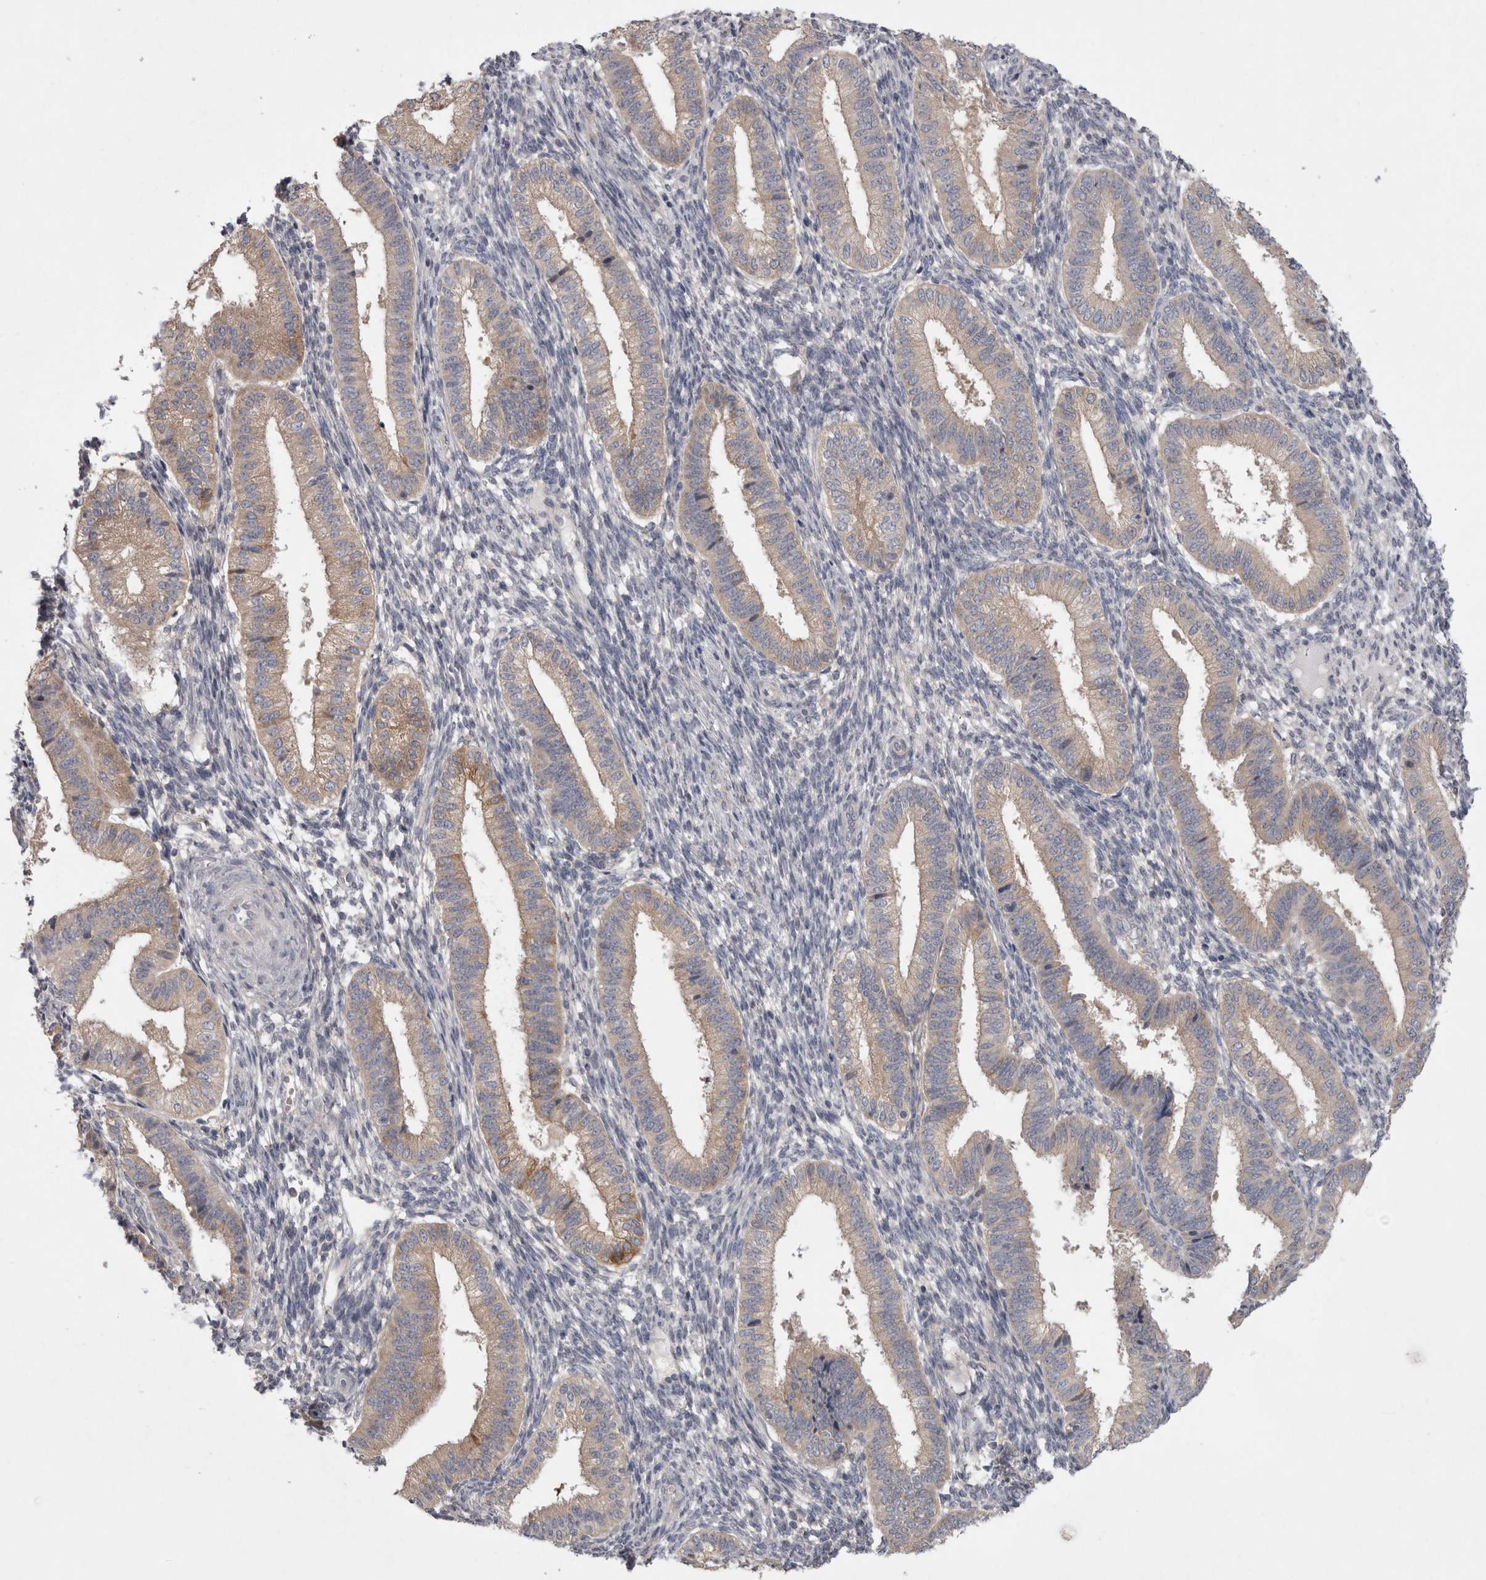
{"staining": {"intensity": "negative", "quantity": "none", "location": "none"}, "tissue": "endometrium", "cell_type": "Cells in endometrial stroma", "image_type": "normal", "snomed": [{"axis": "morphology", "description": "Normal tissue, NOS"}, {"axis": "topography", "description": "Endometrium"}], "caption": "Immunohistochemistry (IHC) image of benign endometrium: endometrium stained with DAB exhibits no significant protein positivity in cells in endometrial stroma. (Brightfield microscopy of DAB (3,3'-diaminobenzidine) immunohistochemistry at high magnification).", "gene": "LRRC40", "patient": {"sex": "female", "age": 39}}